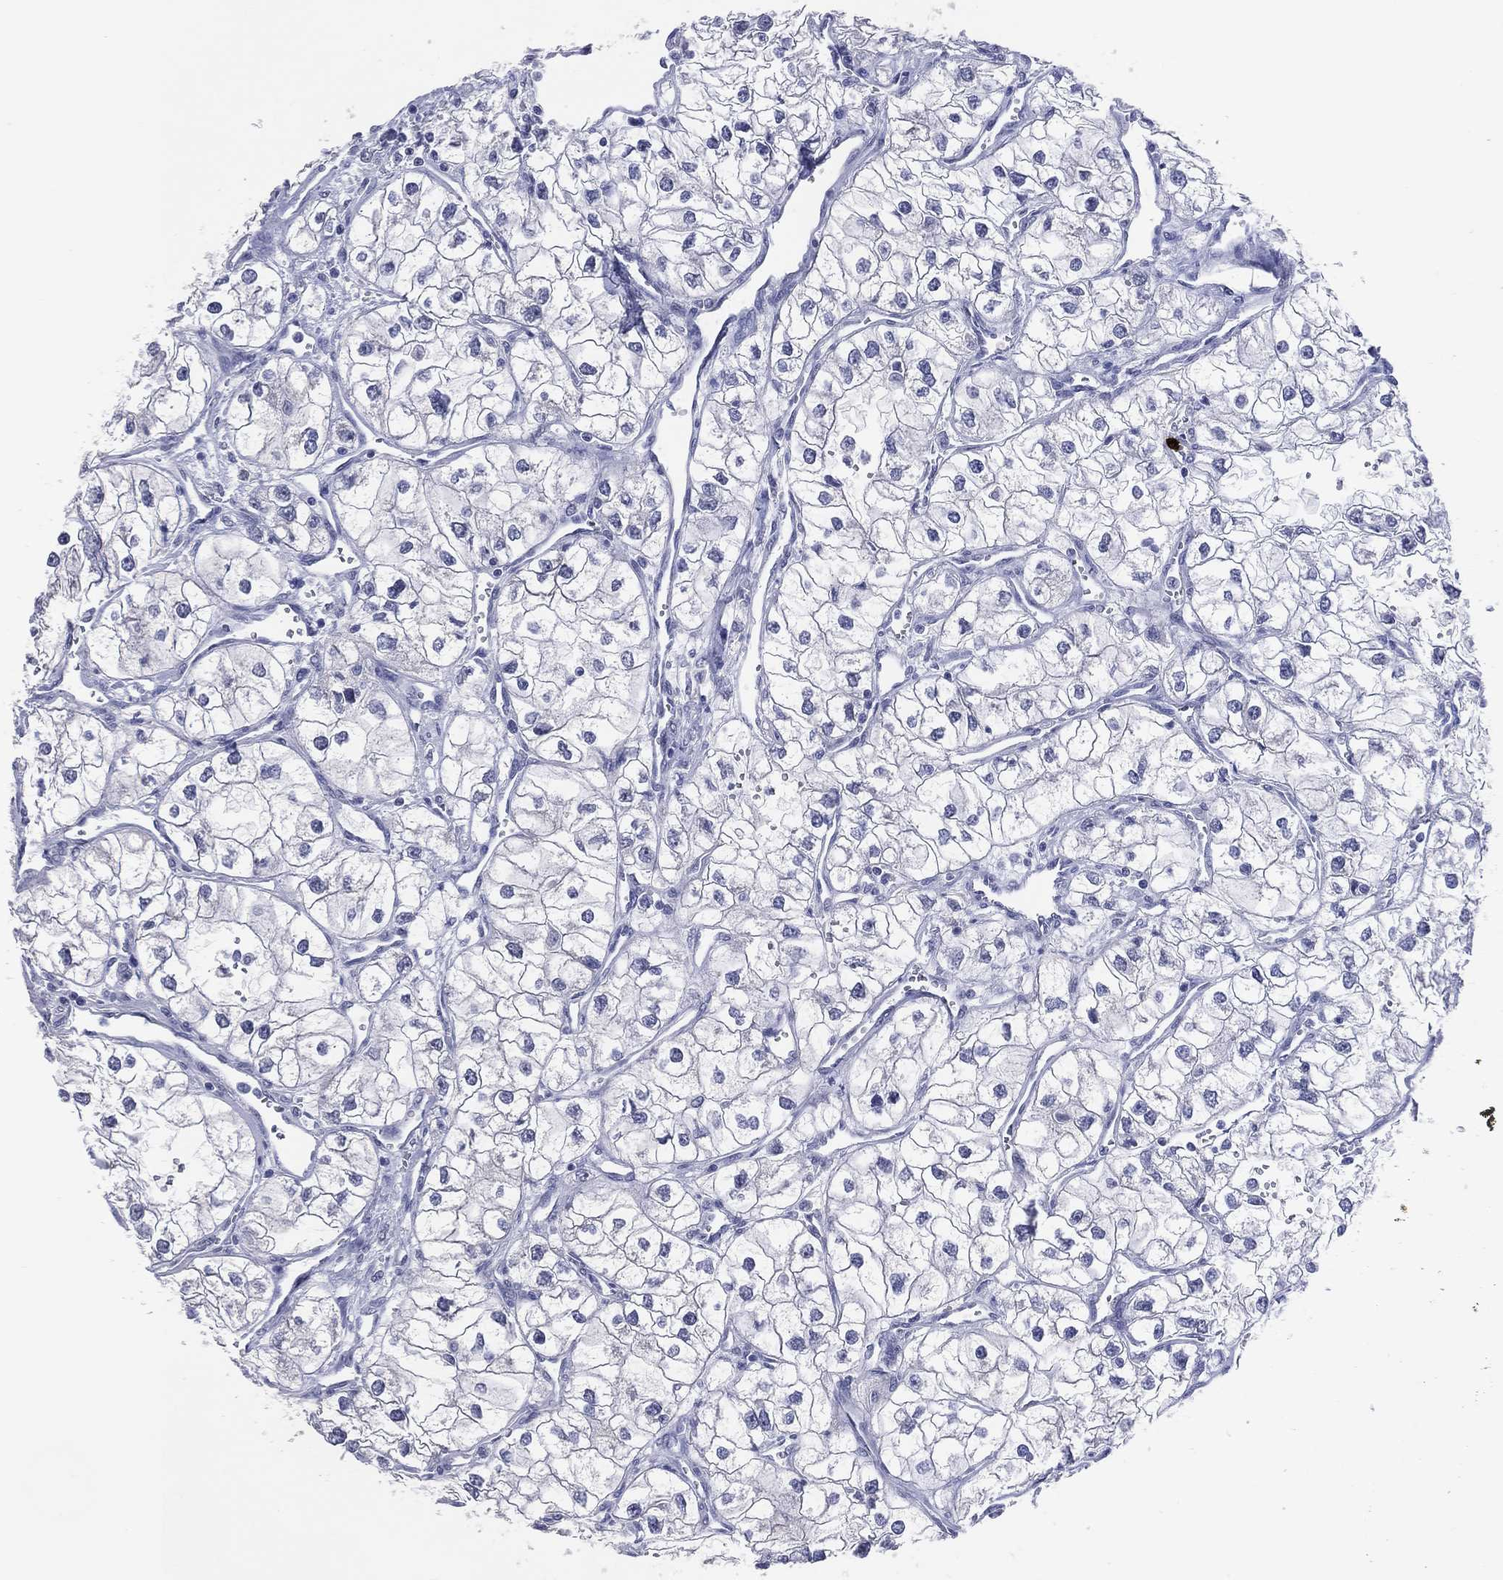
{"staining": {"intensity": "negative", "quantity": "none", "location": "none"}, "tissue": "renal cancer", "cell_type": "Tumor cells", "image_type": "cancer", "snomed": [{"axis": "morphology", "description": "Adenocarcinoma, NOS"}, {"axis": "topography", "description": "Kidney"}], "caption": "This is a histopathology image of immunohistochemistry (IHC) staining of renal cancer (adenocarcinoma), which shows no staining in tumor cells.", "gene": "CFAP58", "patient": {"sex": "male", "age": 59}}